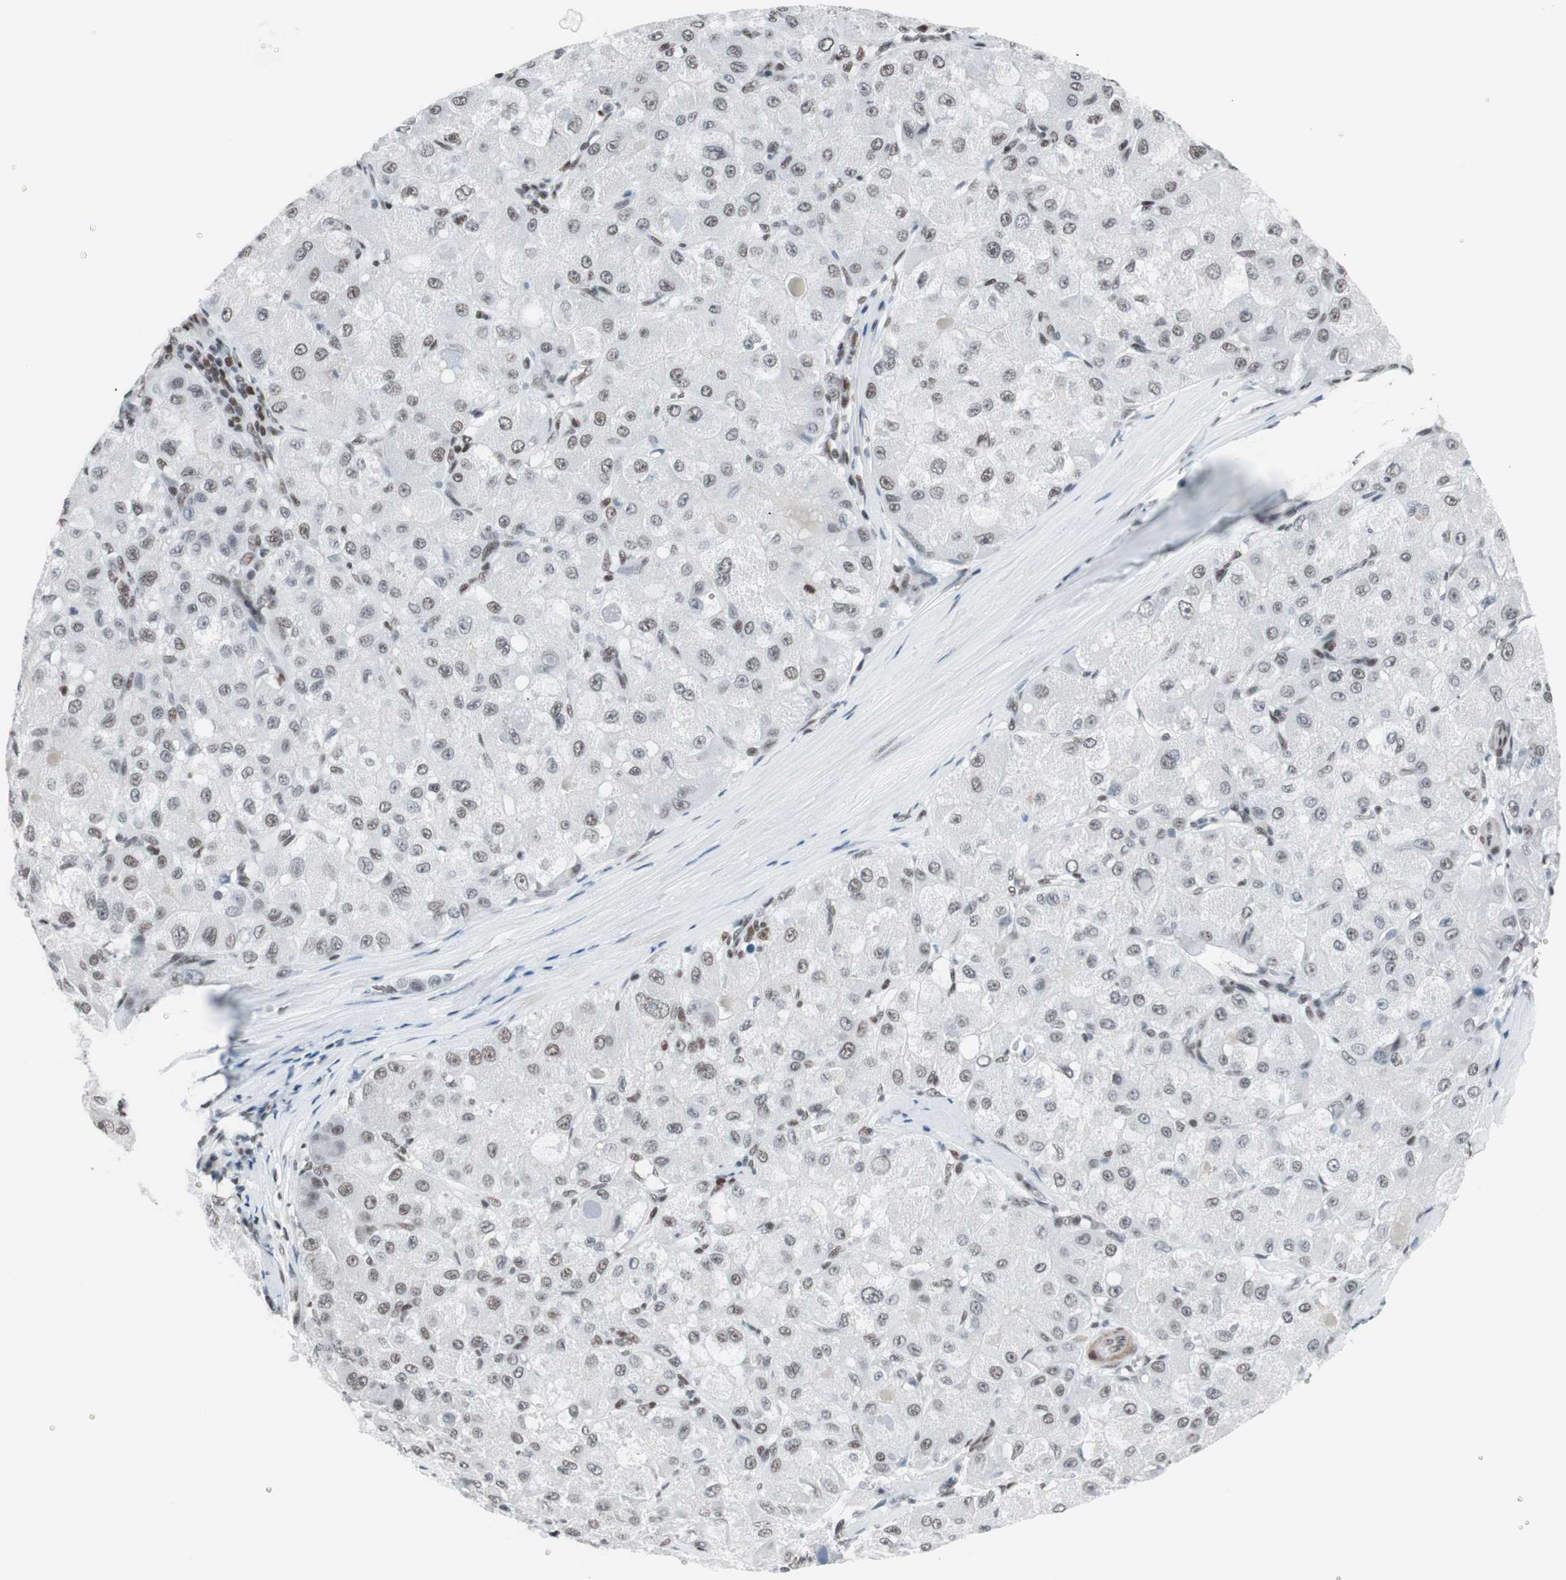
{"staining": {"intensity": "weak", "quantity": "25%-75%", "location": "nuclear"}, "tissue": "liver cancer", "cell_type": "Tumor cells", "image_type": "cancer", "snomed": [{"axis": "morphology", "description": "Carcinoma, Hepatocellular, NOS"}, {"axis": "topography", "description": "Liver"}], "caption": "DAB immunohistochemical staining of human liver cancer reveals weak nuclear protein expression in about 25%-75% of tumor cells.", "gene": "ARID1A", "patient": {"sex": "male", "age": 80}}